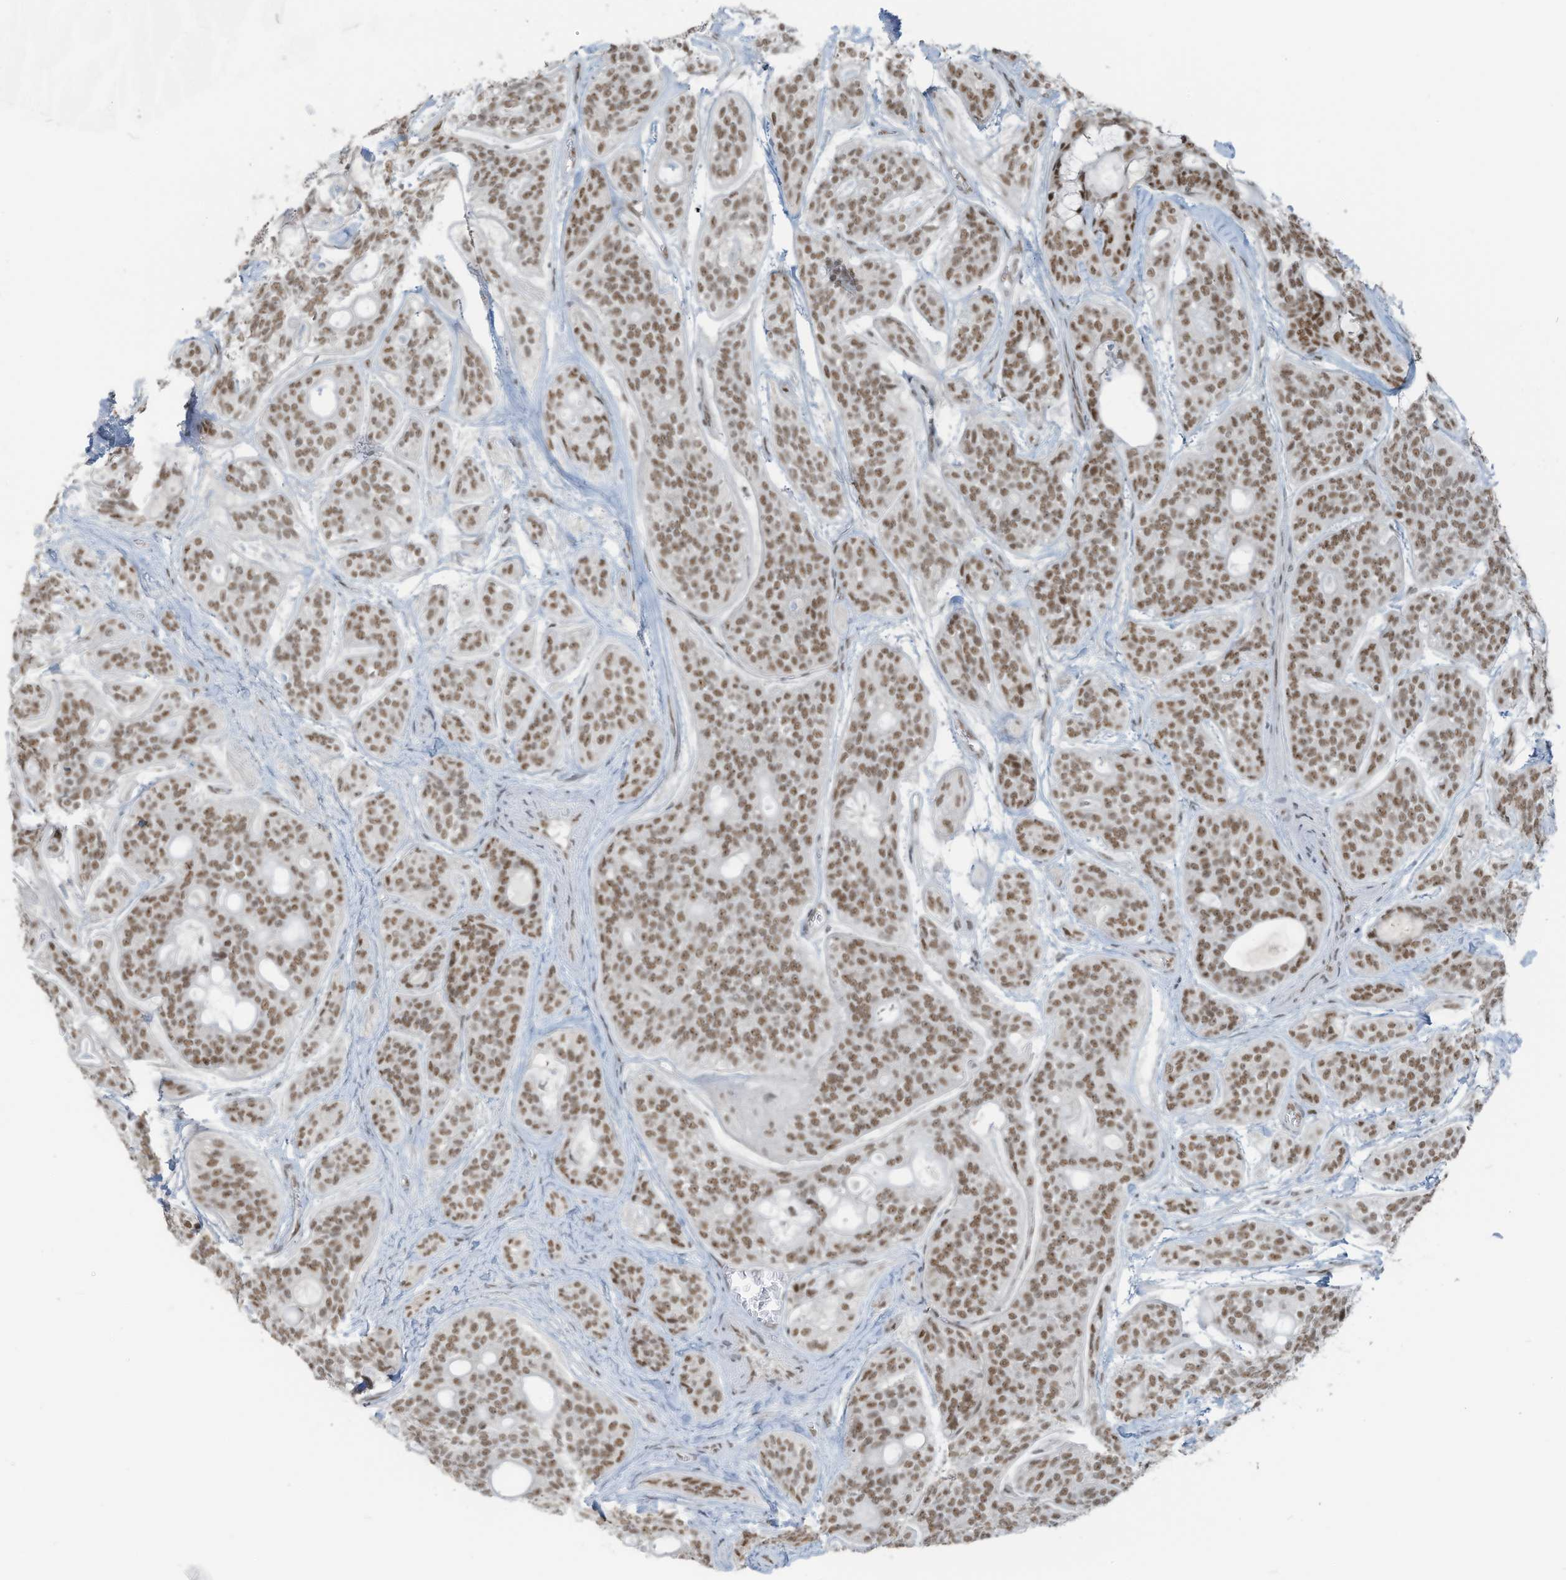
{"staining": {"intensity": "moderate", "quantity": ">75%", "location": "nuclear"}, "tissue": "head and neck cancer", "cell_type": "Tumor cells", "image_type": "cancer", "snomed": [{"axis": "morphology", "description": "Adenocarcinoma, NOS"}, {"axis": "topography", "description": "Head-Neck"}], "caption": "Protein analysis of adenocarcinoma (head and neck) tissue exhibits moderate nuclear positivity in about >75% of tumor cells.", "gene": "WRNIP1", "patient": {"sex": "male", "age": 66}}